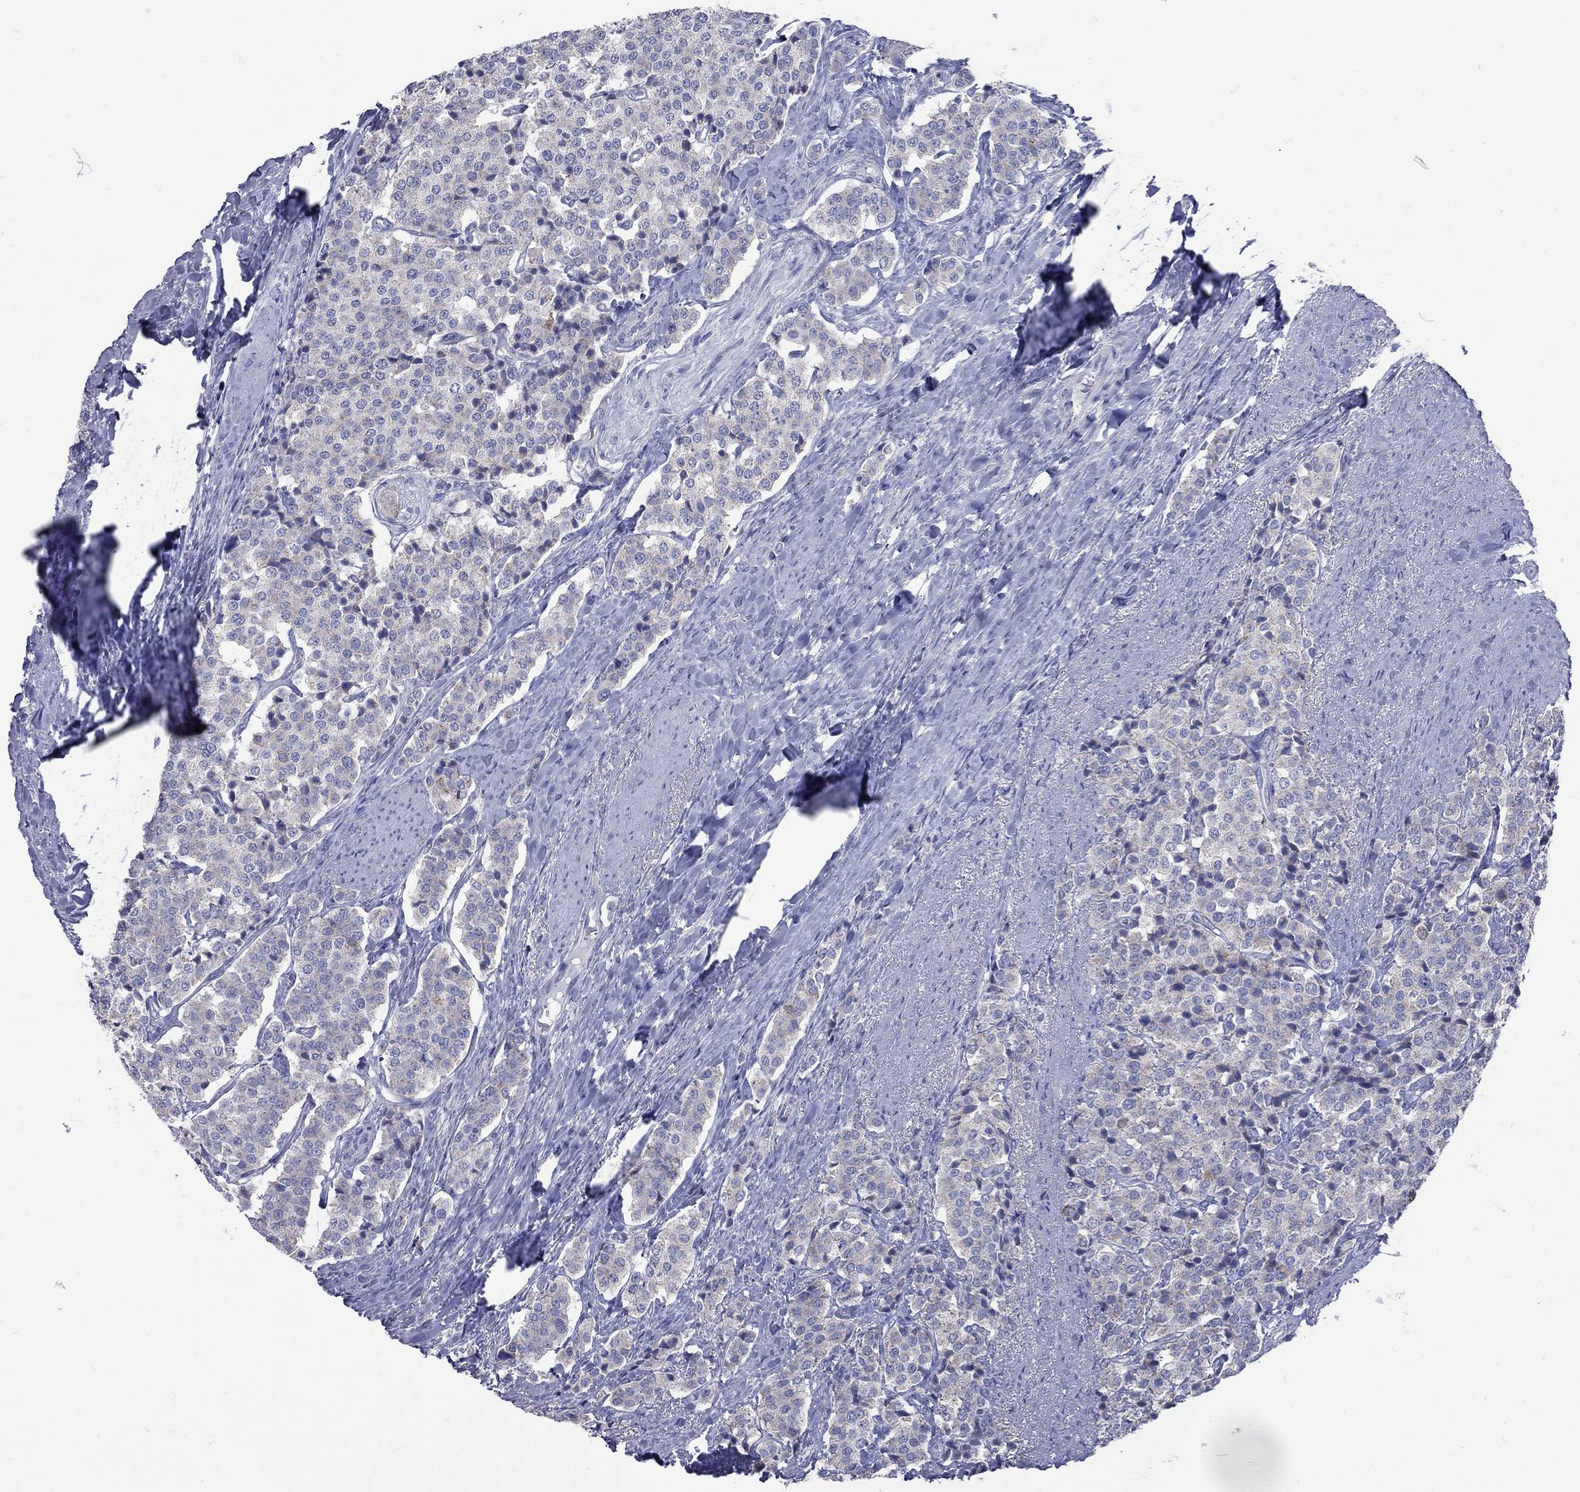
{"staining": {"intensity": "weak", "quantity": "25%-75%", "location": "cytoplasmic/membranous"}, "tissue": "carcinoid", "cell_type": "Tumor cells", "image_type": "cancer", "snomed": [{"axis": "morphology", "description": "Carcinoid, malignant, NOS"}, {"axis": "topography", "description": "Small intestine"}], "caption": "Immunohistochemistry (IHC) histopathology image of carcinoid (malignant) stained for a protein (brown), which reveals low levels of weak cytoplasmic/membranous positivity in about 25%-75% of tumor cells.", "gene": "PDZD3", "patient": {"sex": "female", "age": 58}}